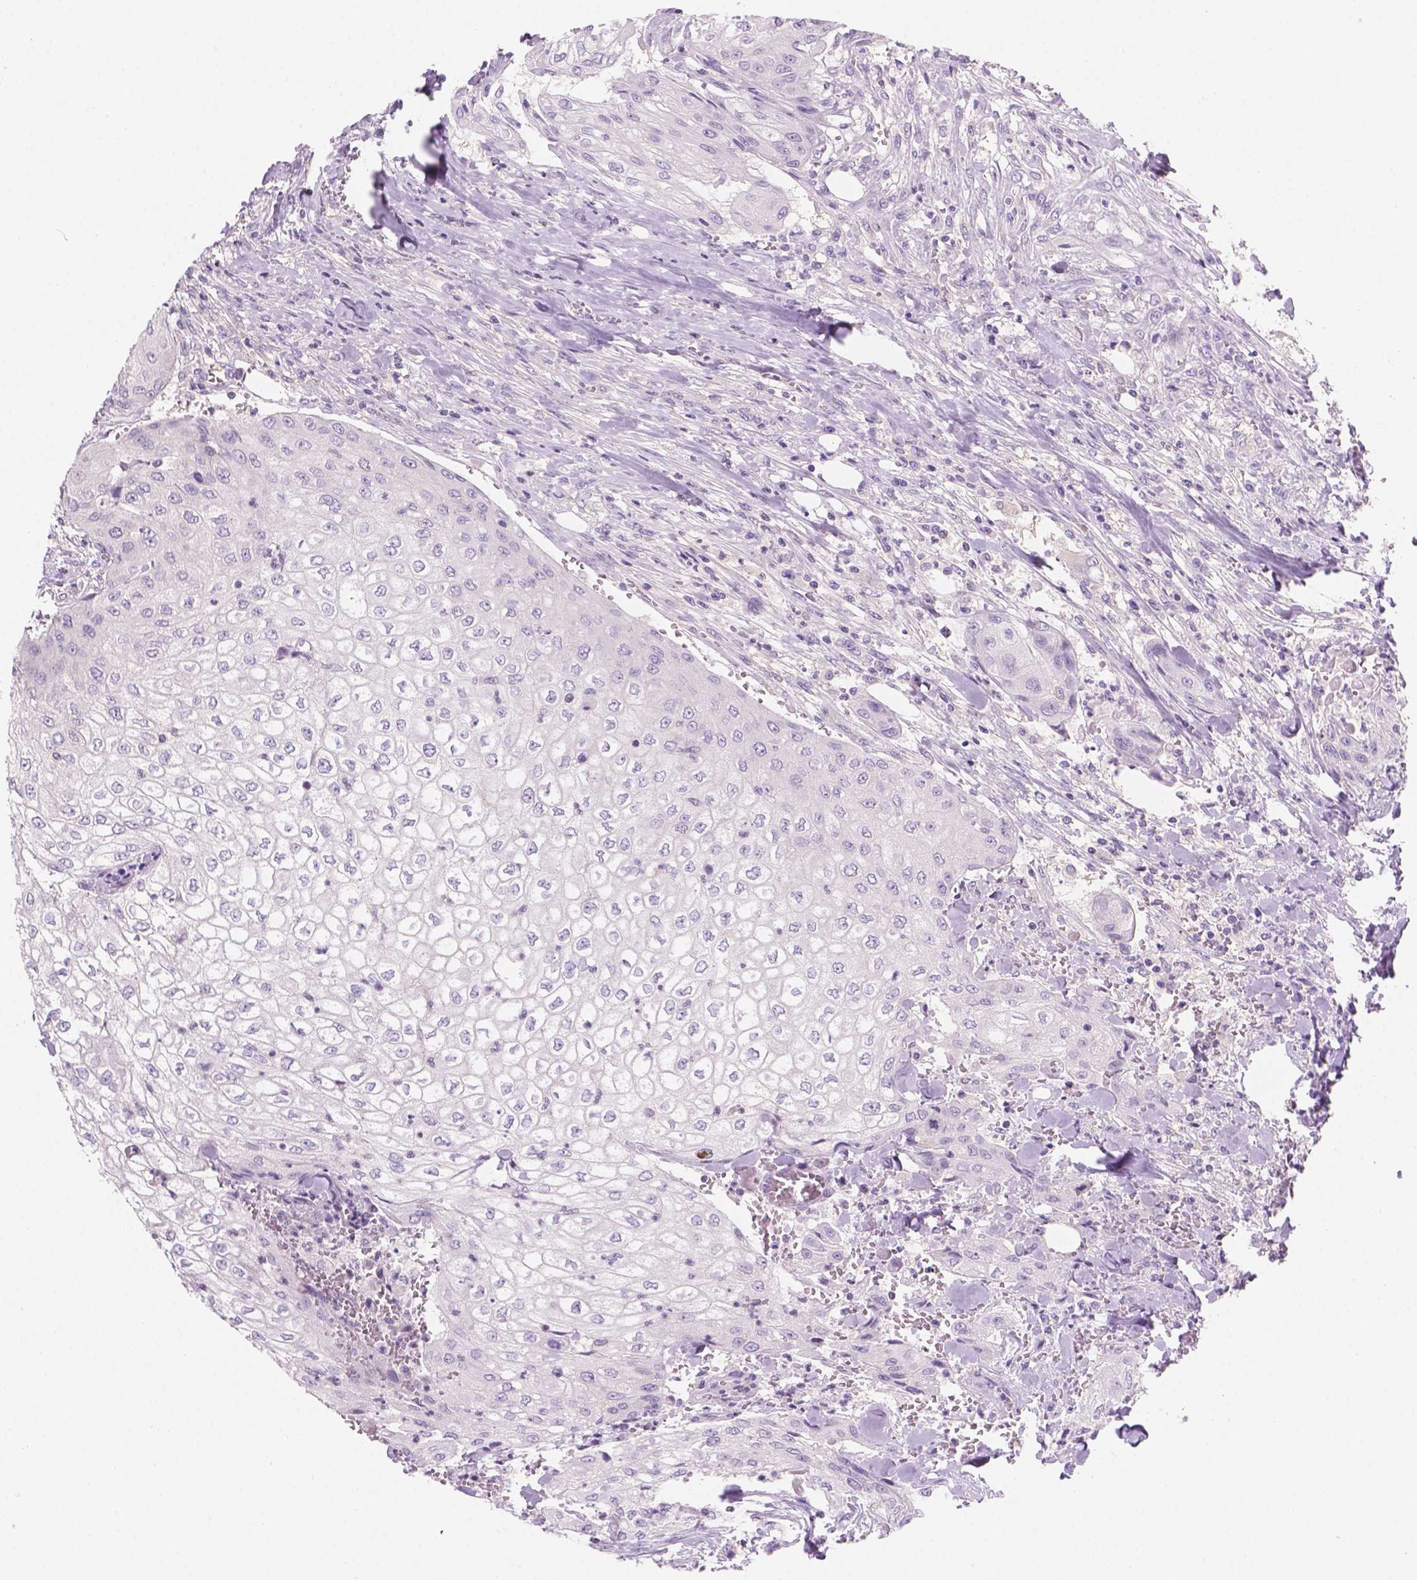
{"staining": {"intensity": "negative", "quantity": "none", "location": "none"}, "tissue": "urothelial cancer", "cell_type": "Tumor cells", "image_type": "cancer", "snomed": [{"axis": "morphology", "description": "Urothelial carcinoma, High grade"}, {"axis": "topography", "description": "Urinary bladder"}], "caption": "Immunohistochemistry (IHC) histopathology image of human high-grade urothelial carcinoma stained for a protein (brown), which displays no staining in tumor cells.", "gene": "SBSN", "patient": {"sex": "male", "age": 62}}